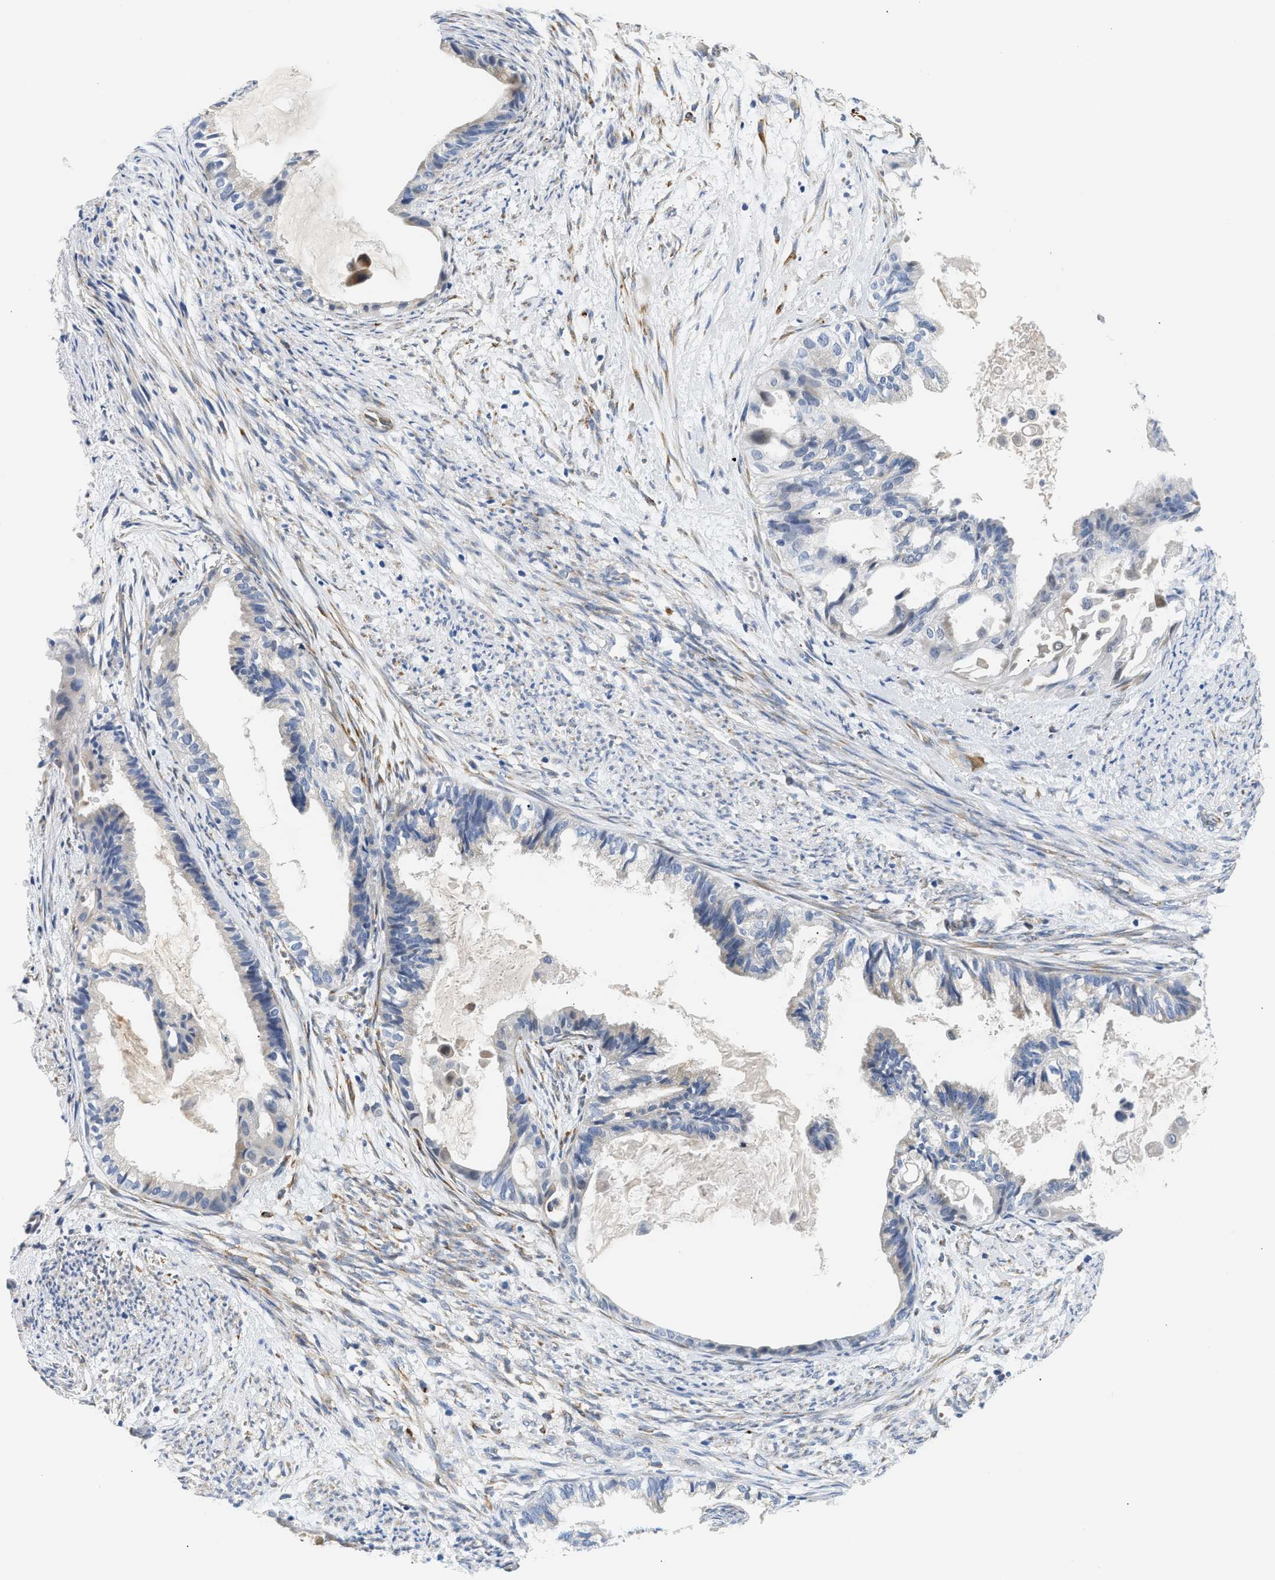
{"staining": {"intensity": "negative", "quantity": "none", "location": "none"}, "tissue": "cervical cancer", "cell_type": "Tumor cells", "image_type": "cancer", "snomed": [{"axis": "morphology", "description": "Normal tissue, NOS"}, {"axis": "morphology", "description": "Adenocarcinoma, NOS"}, {"axis": "topography", "description": "Cervix"}, {"axis": "topography", "description": "Endometrium"}], "caption": "This is an immunohistochemistry (IHC) micrograph of human cervical adenocarcinoma. There is no positivity in tumor cells.", "gene": "PPM1L", "patient": {"sex": "female", "age": 86}}